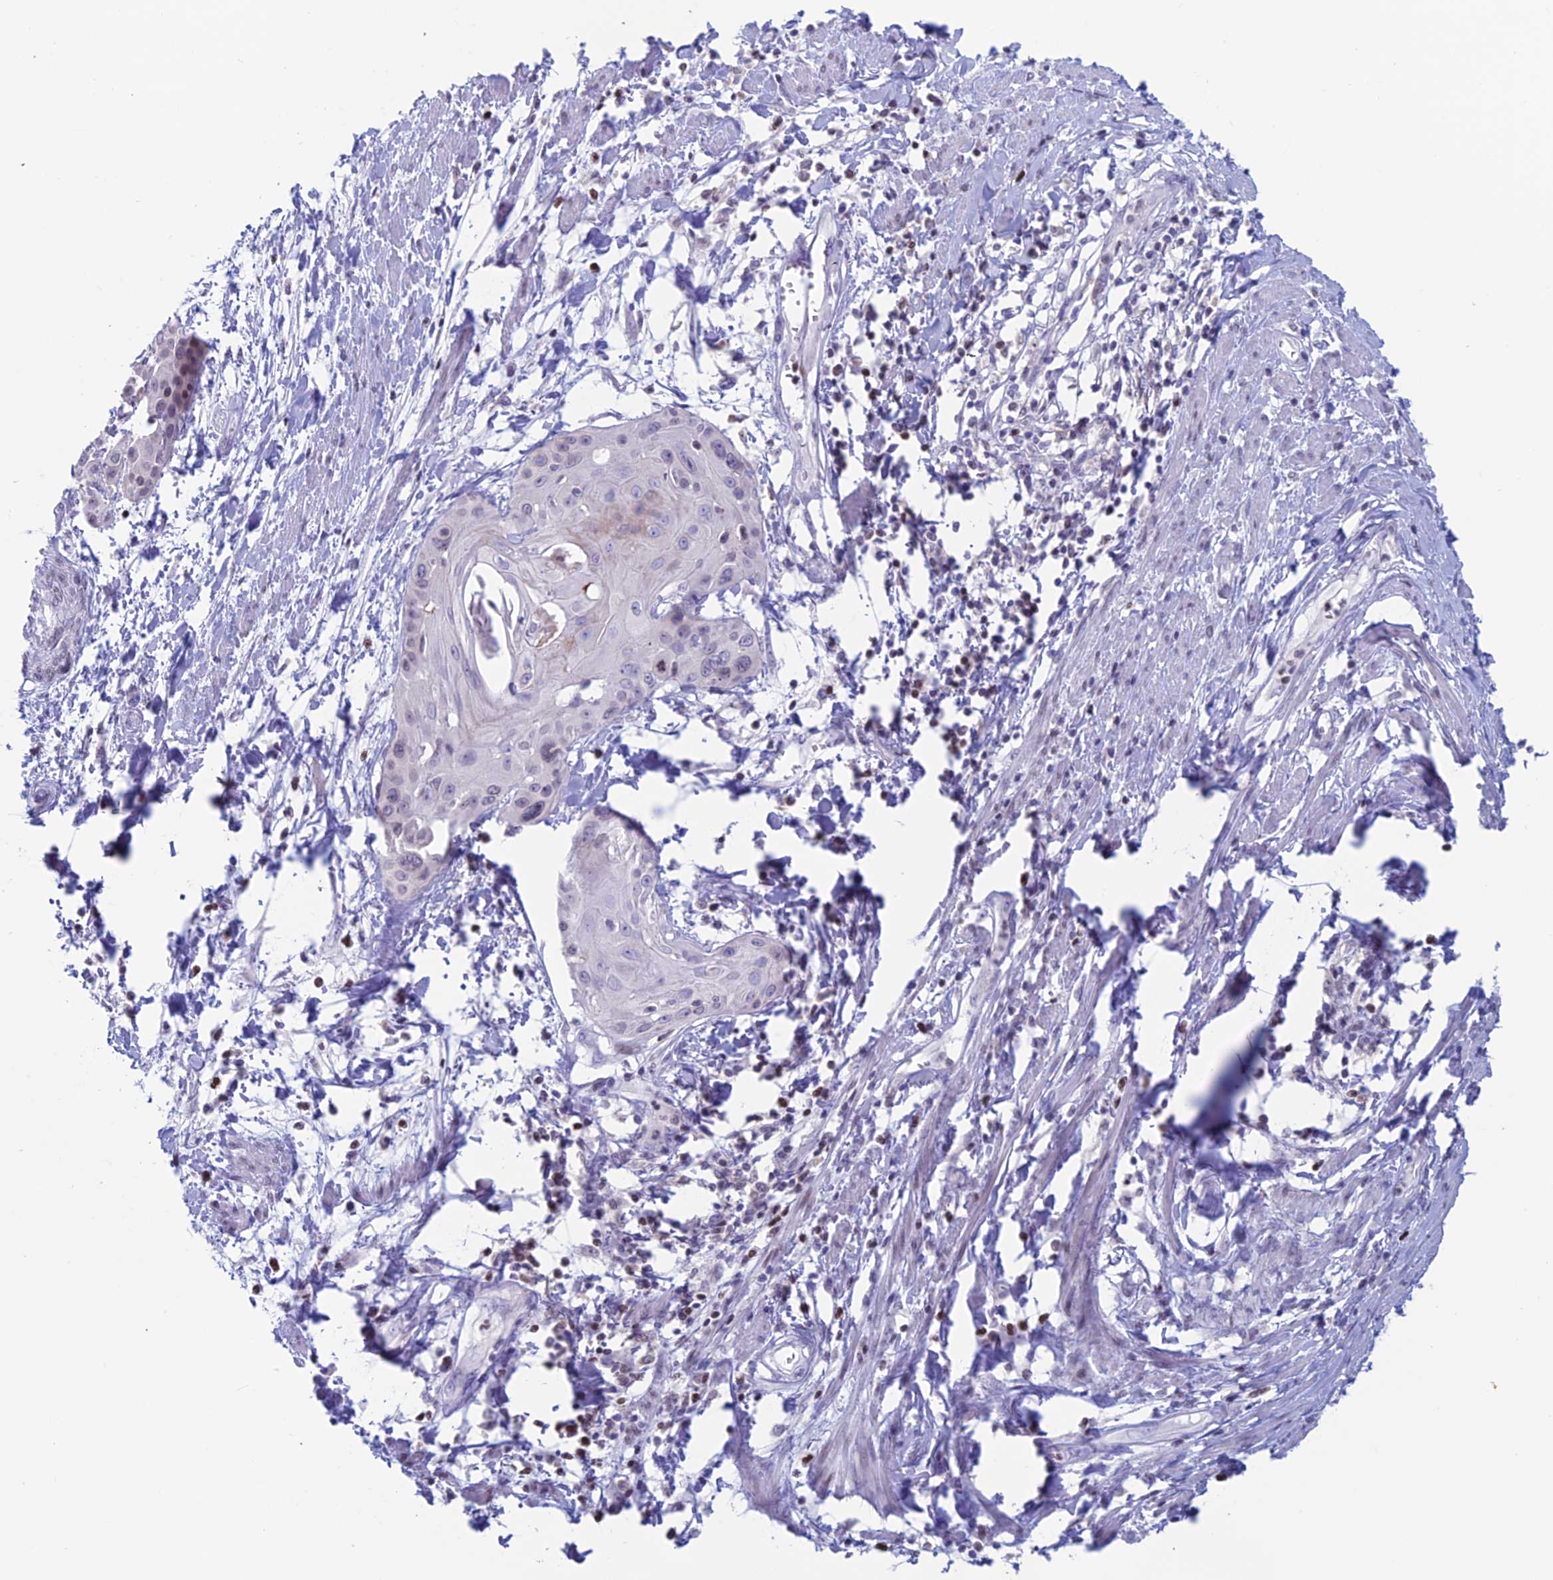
{"staining": {"intensity": "weak", "quantity": "<25%", "location": "nuclear"}, "tissue": "cervical cancer", "cell_type": "Tumor cells", "image_type": "cancer", "snomed": [{"axis": "morphology", "description": "Squamous cell carcinoma, NOS"}, {"axis": "topography", "description": "Cervix"}], "caption": "Immunohistochemical staining of human squamous cell carcinoma (cervical) exhibits no significant staining in tumor cells.", "gene": "CERS6", "patient": {"sex": "female", "age": 57}}